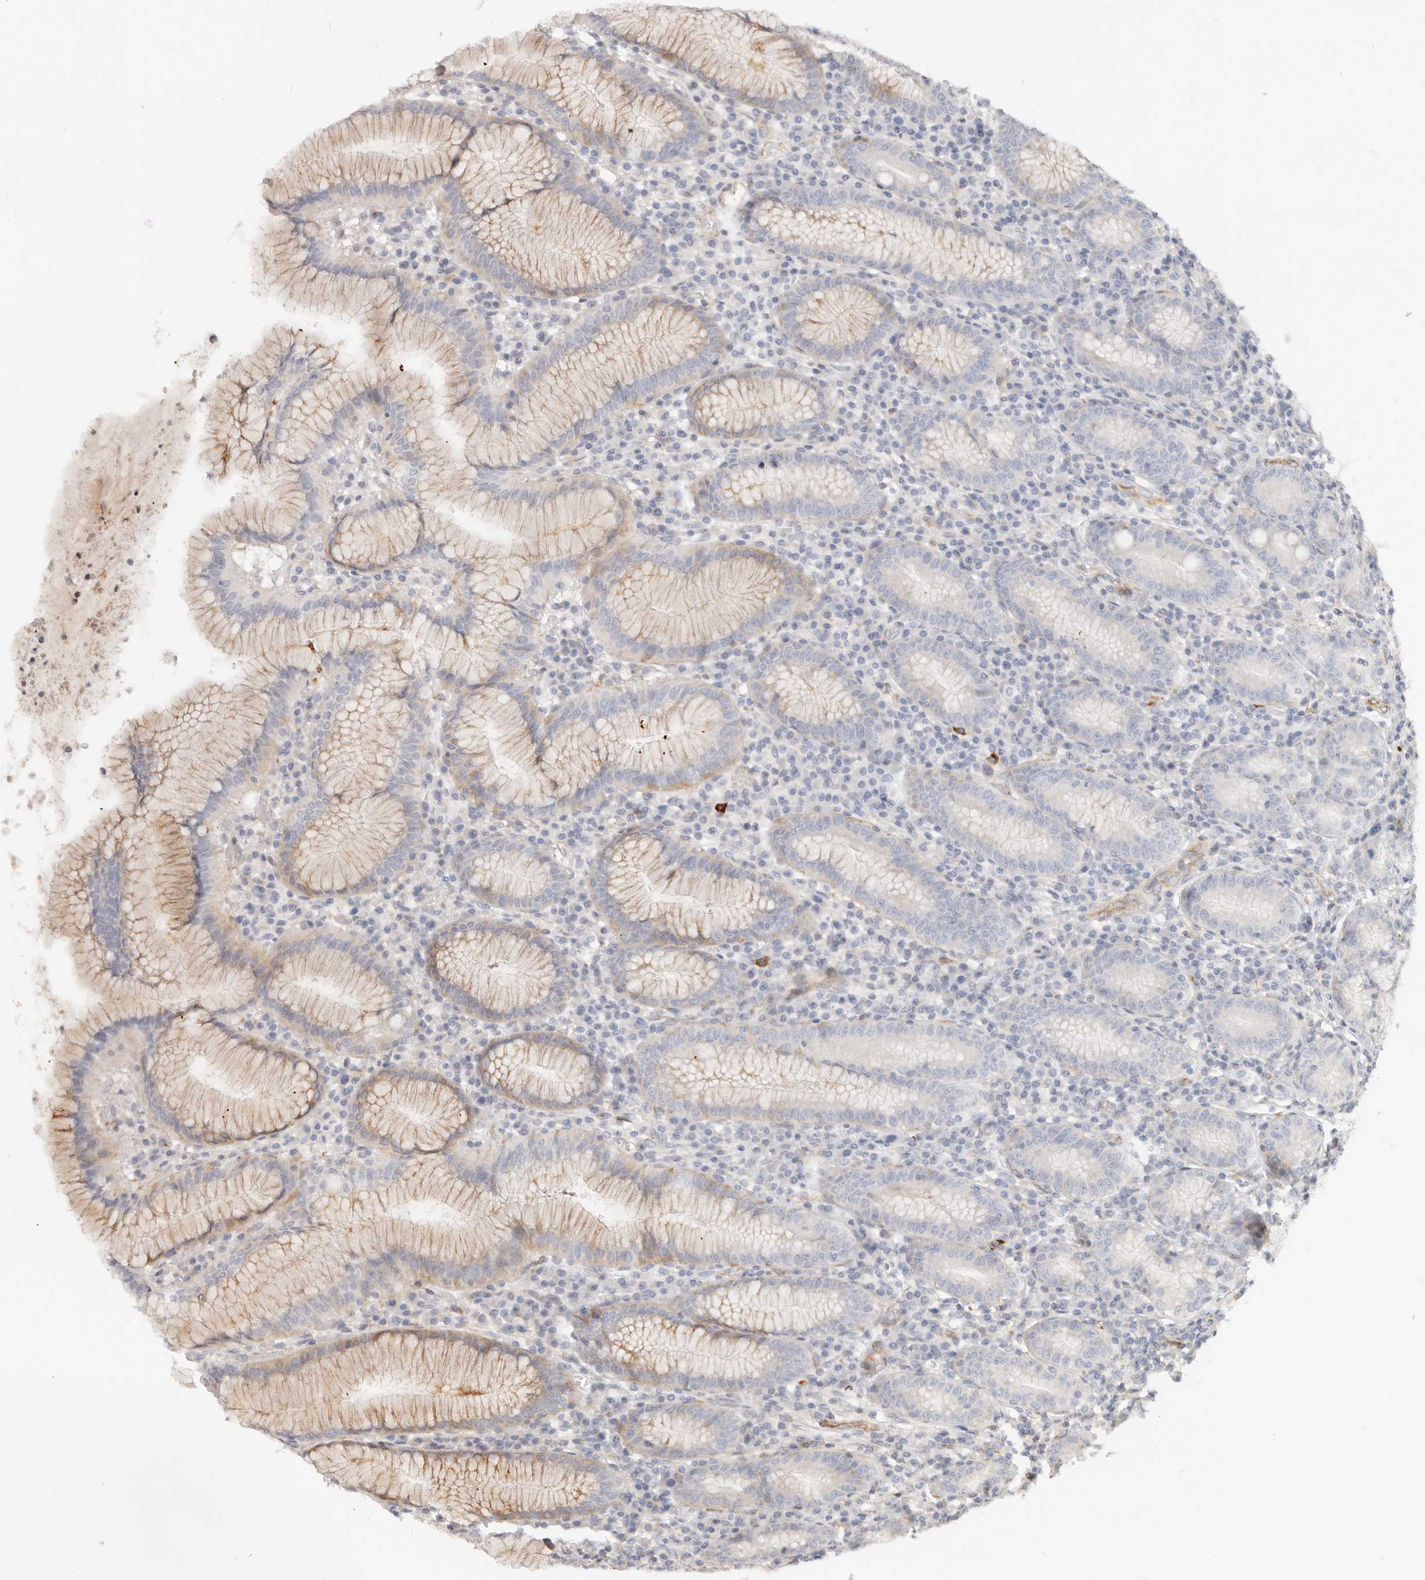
{"staining": {"intensity": "weak", "quantity": "25%-75%", "location": "cytoplasmic/membranous"}, "tissue": "stomach", "cell_type": "Glandular cells", "image_type": "normal", "snomed": [{"axis": "morphology", "description": "Normal tissue, NOS"}, {"axis": "topography", "description": "Stomach"}], "caption": "About 25%-75% of glandular cells in normal stomach reveal weak cytoplasmic/membranous protein positivity as visualized by brown immunohistochemical staining.", "gene": "SASS6", "patient": {"sex": "male", "age": 55}}